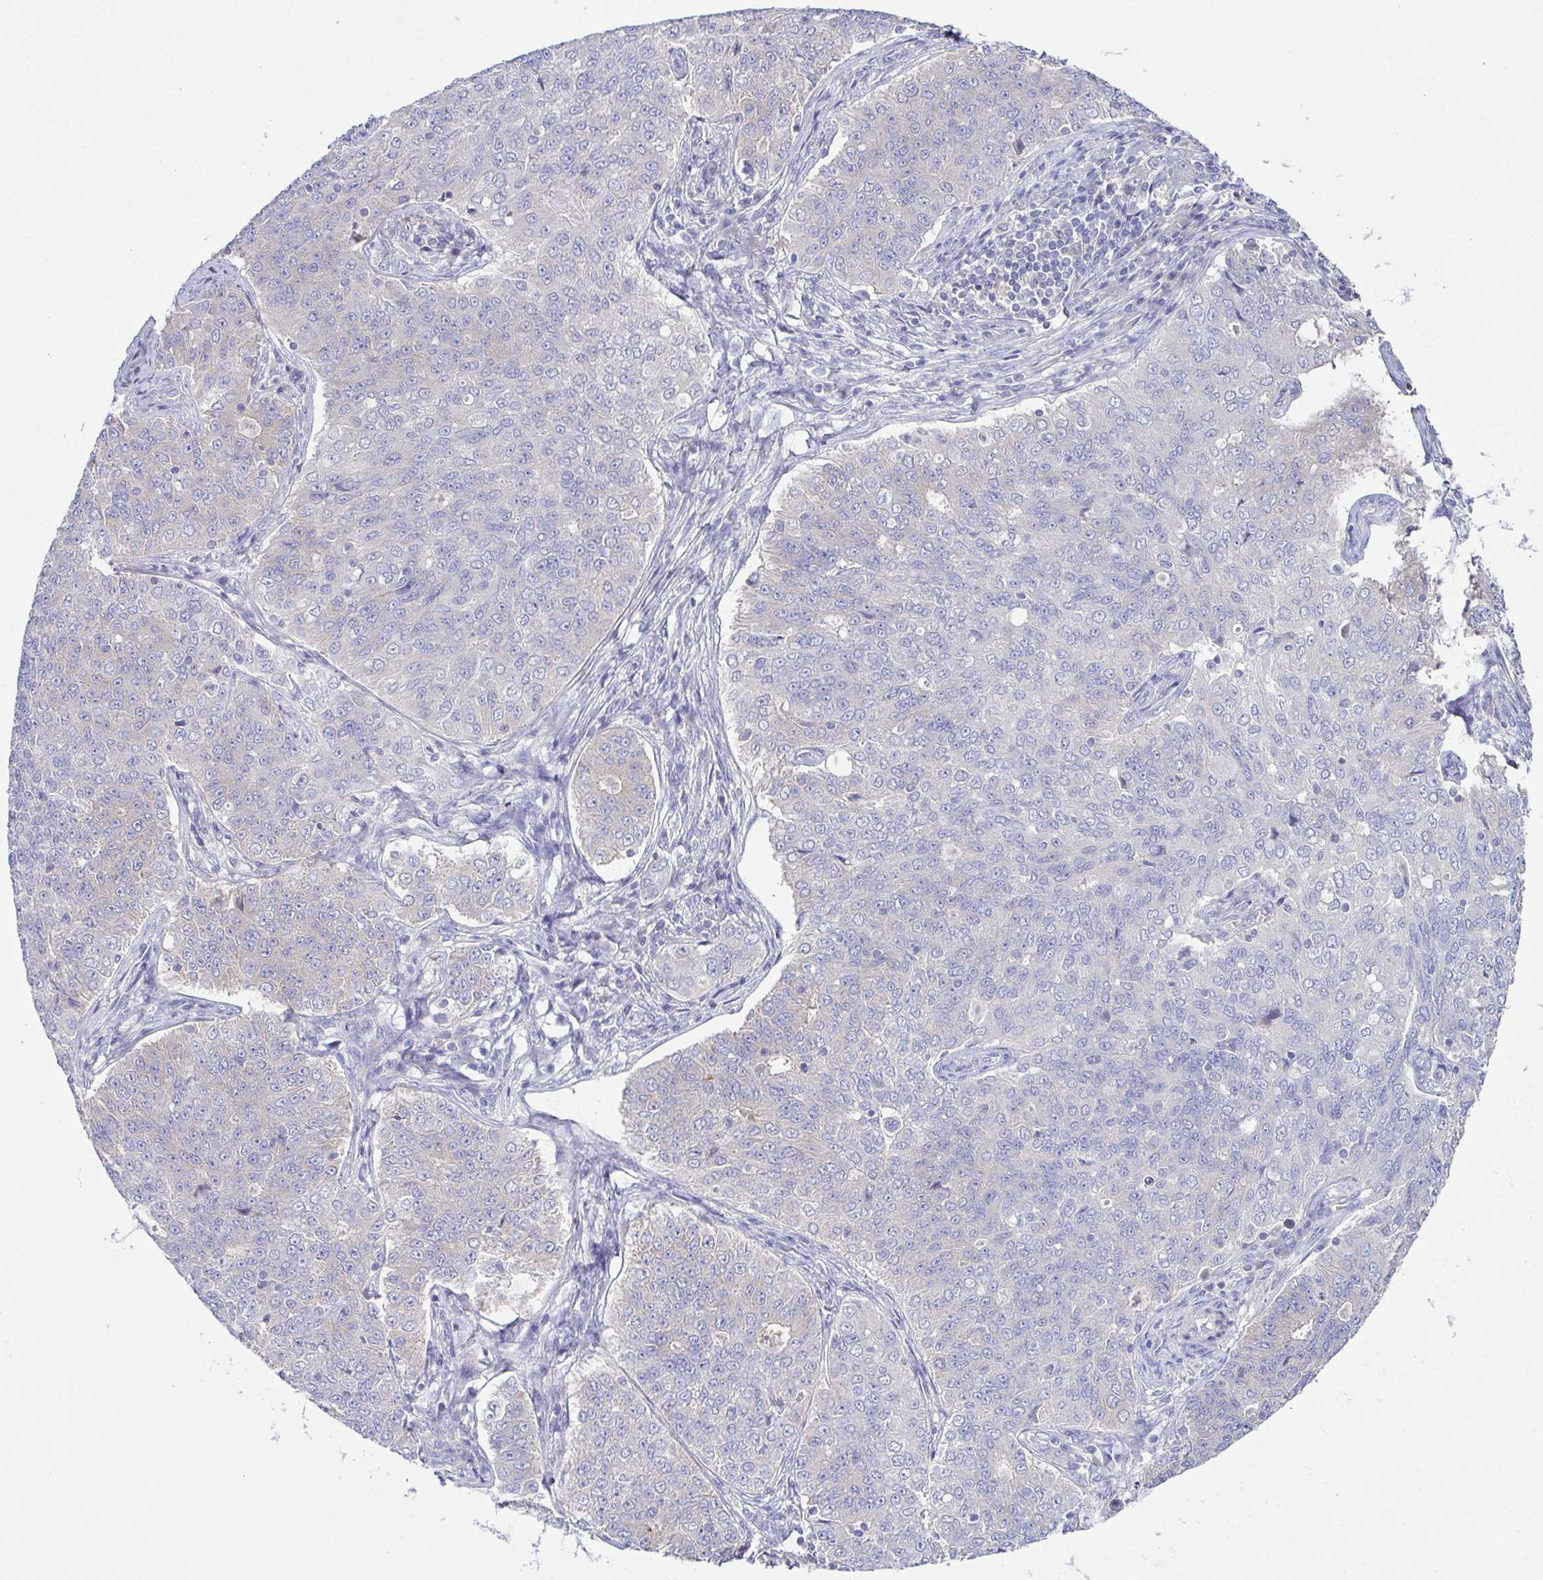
{"staining": {"intensity": "negative", "quantity": "none", "location": "none"}, "tissue": "endometrial cancer", "cell_type": "Tumor cells", "image_type": "cancer", "snomed": [{"axis": "morphology", "description": "Adenocarcinoma, NOS"}, {"axis": "topography", "description": "Endometrium"}], "caption": "Endometrial cancer (adenocarcinoma) was stained to show a protein in brown. There is no significant staining in tumor cells.", "gene": "CFAP97D1", "patient": {"sex": "female", "age": 43}}